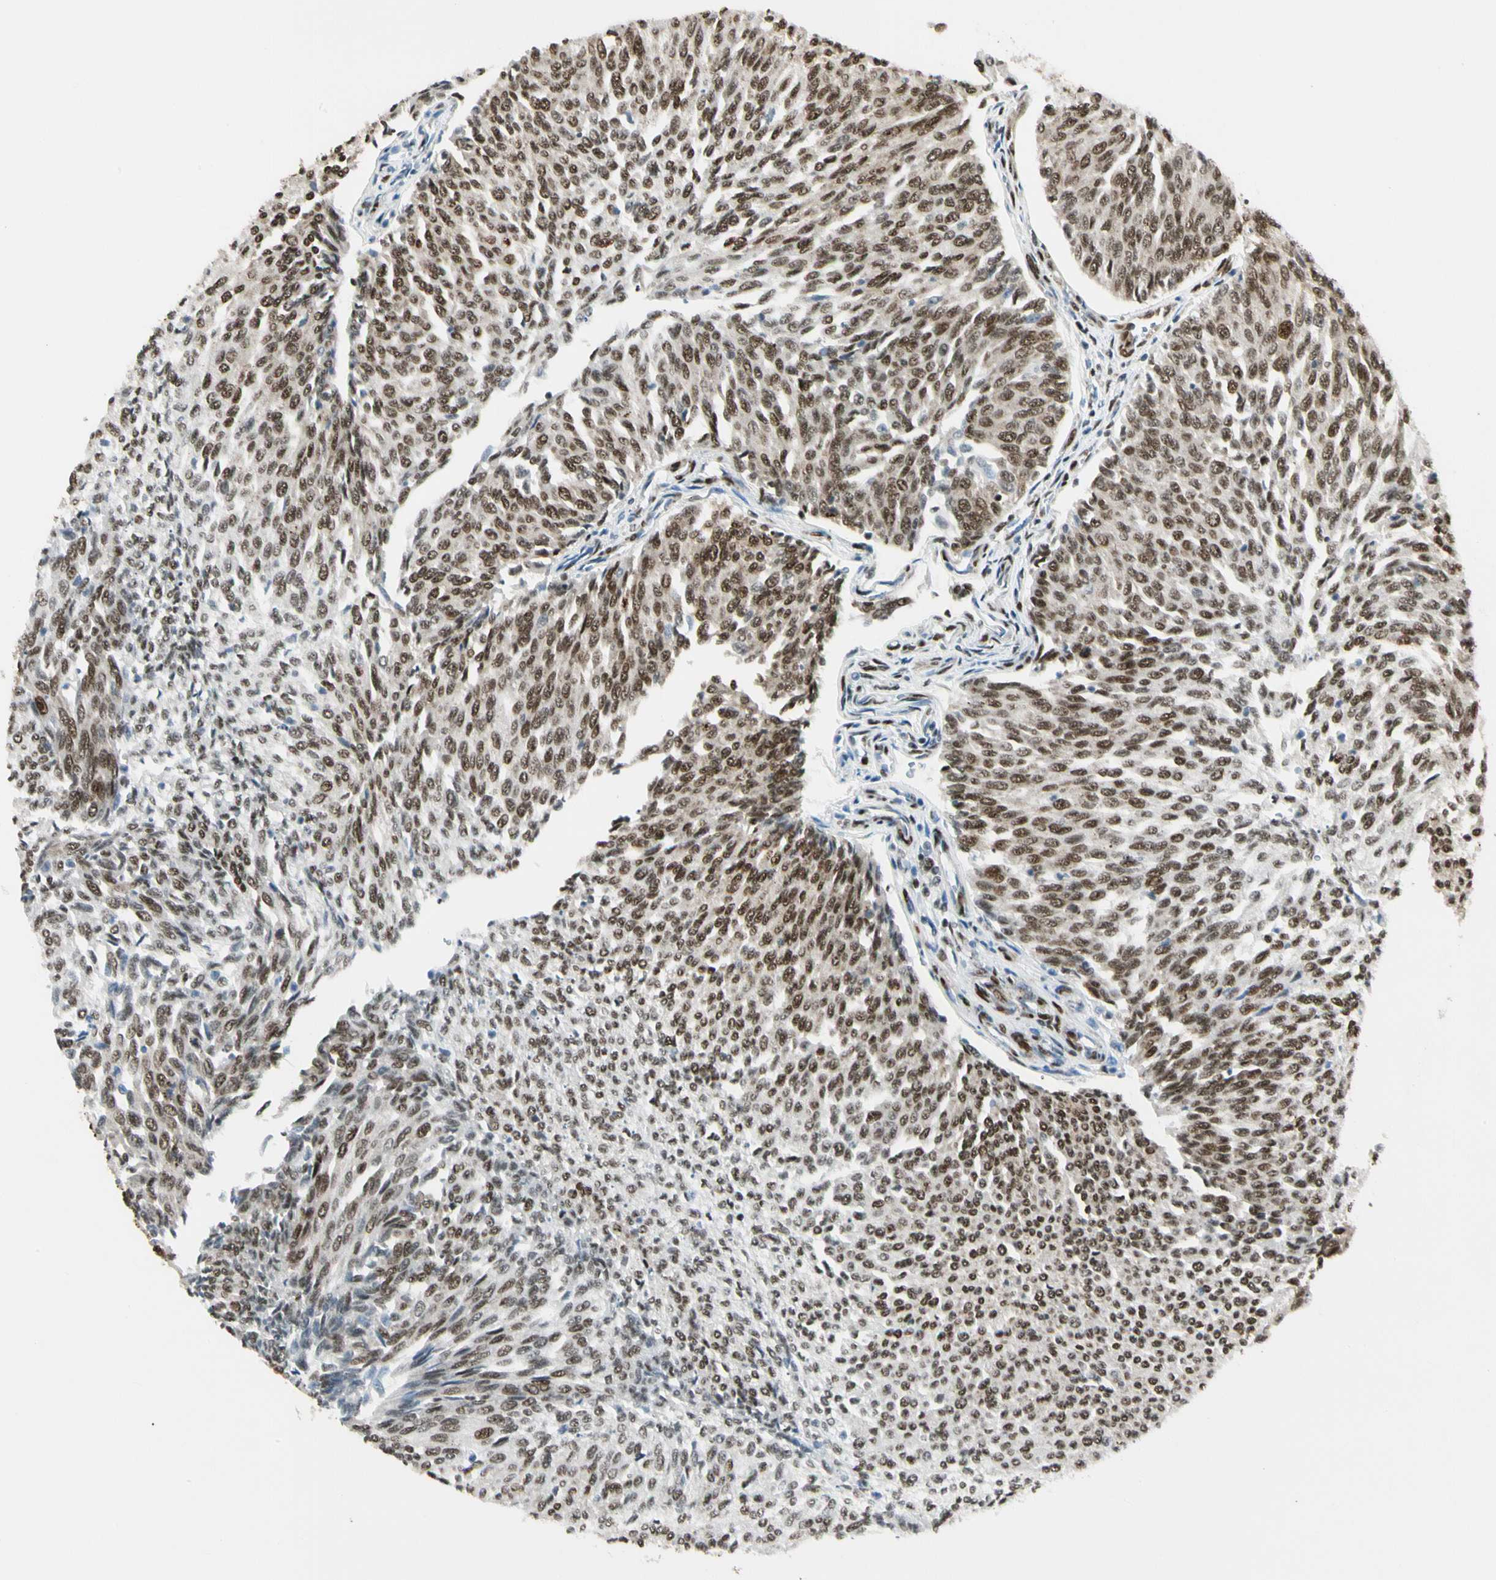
{"staining": {"intensity": "moderate", "quantity": ">75%", "location": "nuclear"}, "tissue": "urothelial cancer", "cell_type": "Tumor cells", "image_type": "cancer", "snomed": [{"axis": "morphology", "description": "Urothelial carcinoma, Low grade"}, {"axis": "topography", "description": "Urinary bladder"}], "caption": "Protein expression analysis of human urothelial cancer reveals moderate nuclear expression in about >75% of tumor cells. (Brightfield microscopy of DAB IHC at high magnification).", "gene": "FUS", "patient": {"sex": "female", "age": 79}}